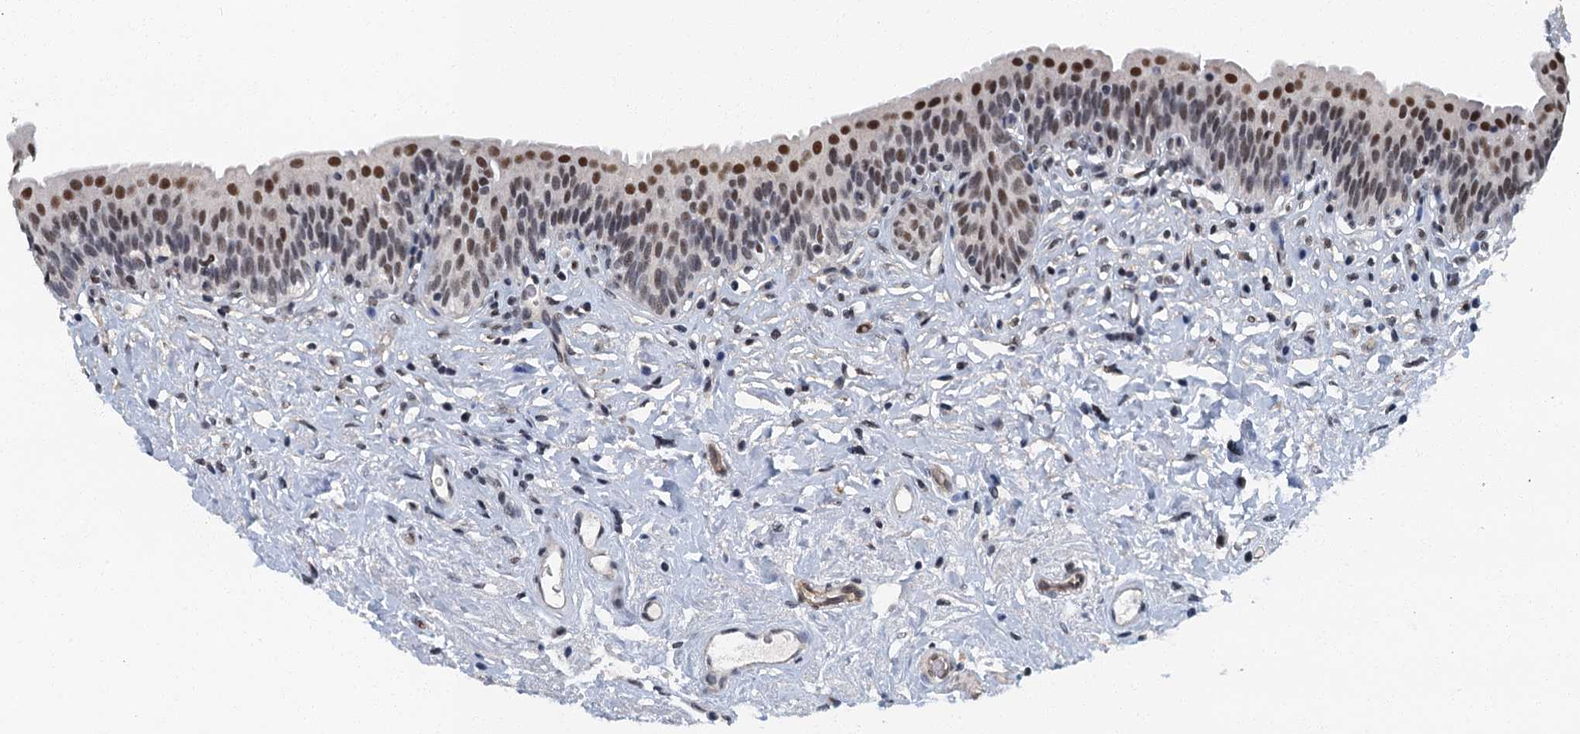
{"staining": {"intensity": "moderate", "quantity": ">75%", "location": "nuclear"}, "tissue": "urinary bladder", "cell_type": "Urothelial cells", "image_type": "normal", "snomed": [{"axis": "morphology", "description": "Normal tissue, NOS"}, {"axis": "topography", "description": "Urinary bladder"}], "caption": "Human urinary bladder stained with a brown dye displays moderate nuclear positive positivity in approximately >75% of urothelial cells.", "gene": "GADL1", "patient": {"sex": "male", "age": 83}}